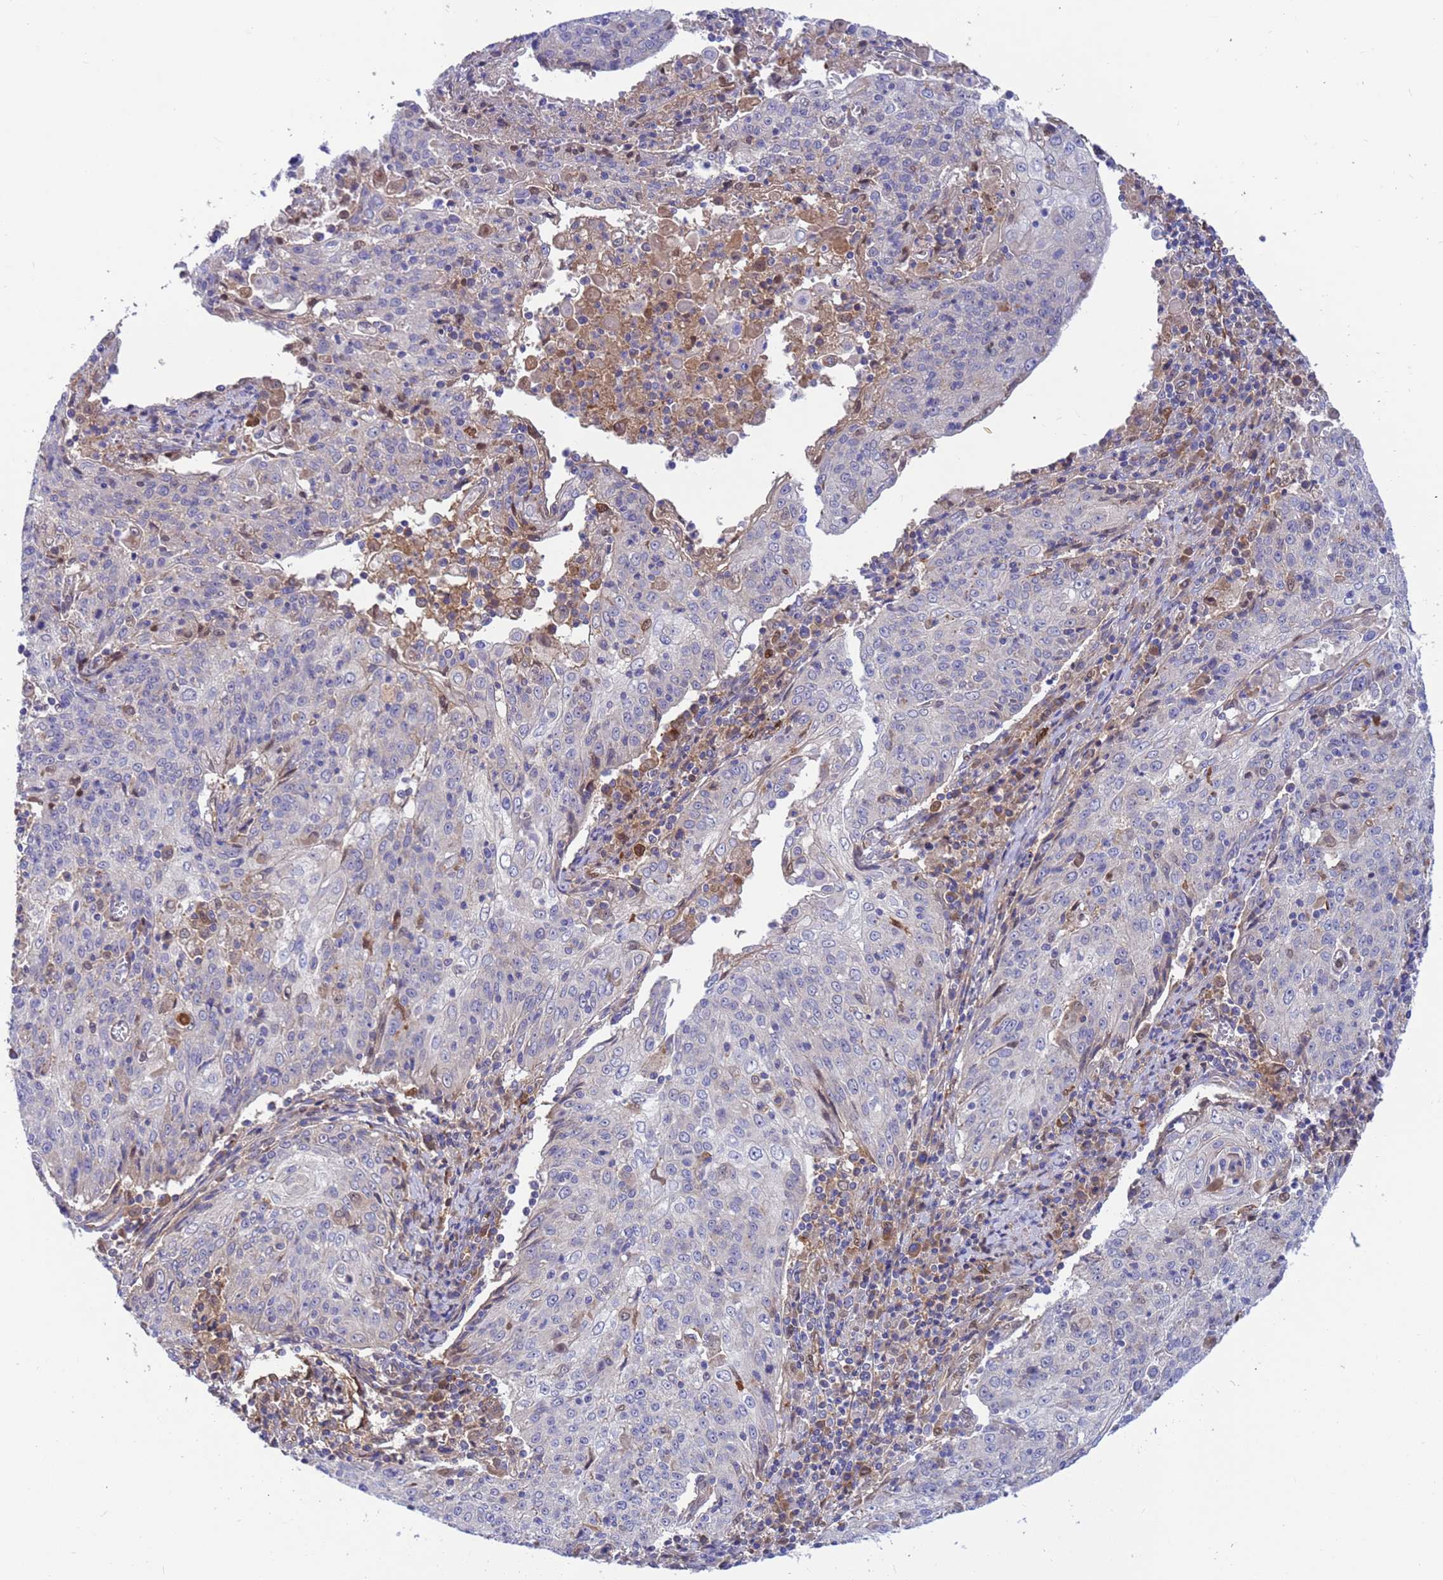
{"staining": {"intensity": "negative", "quantity": "none", "location": "none"}, "tissue": "cervical cancer", "cell_type": "Tumor cells", "image_type": "cancer", "snomed": [{"axis": "morphology", "description": "Squamous cell carcinoma, NOS"}, {"axis": "topography", "description": "Cervix"}], "caption": "IHC of cervical squamous cell carcinoma exhibits no expression in tumor cells.", "gene": "FOXRED1", "patient": {"sex": "female", "age": 48}}